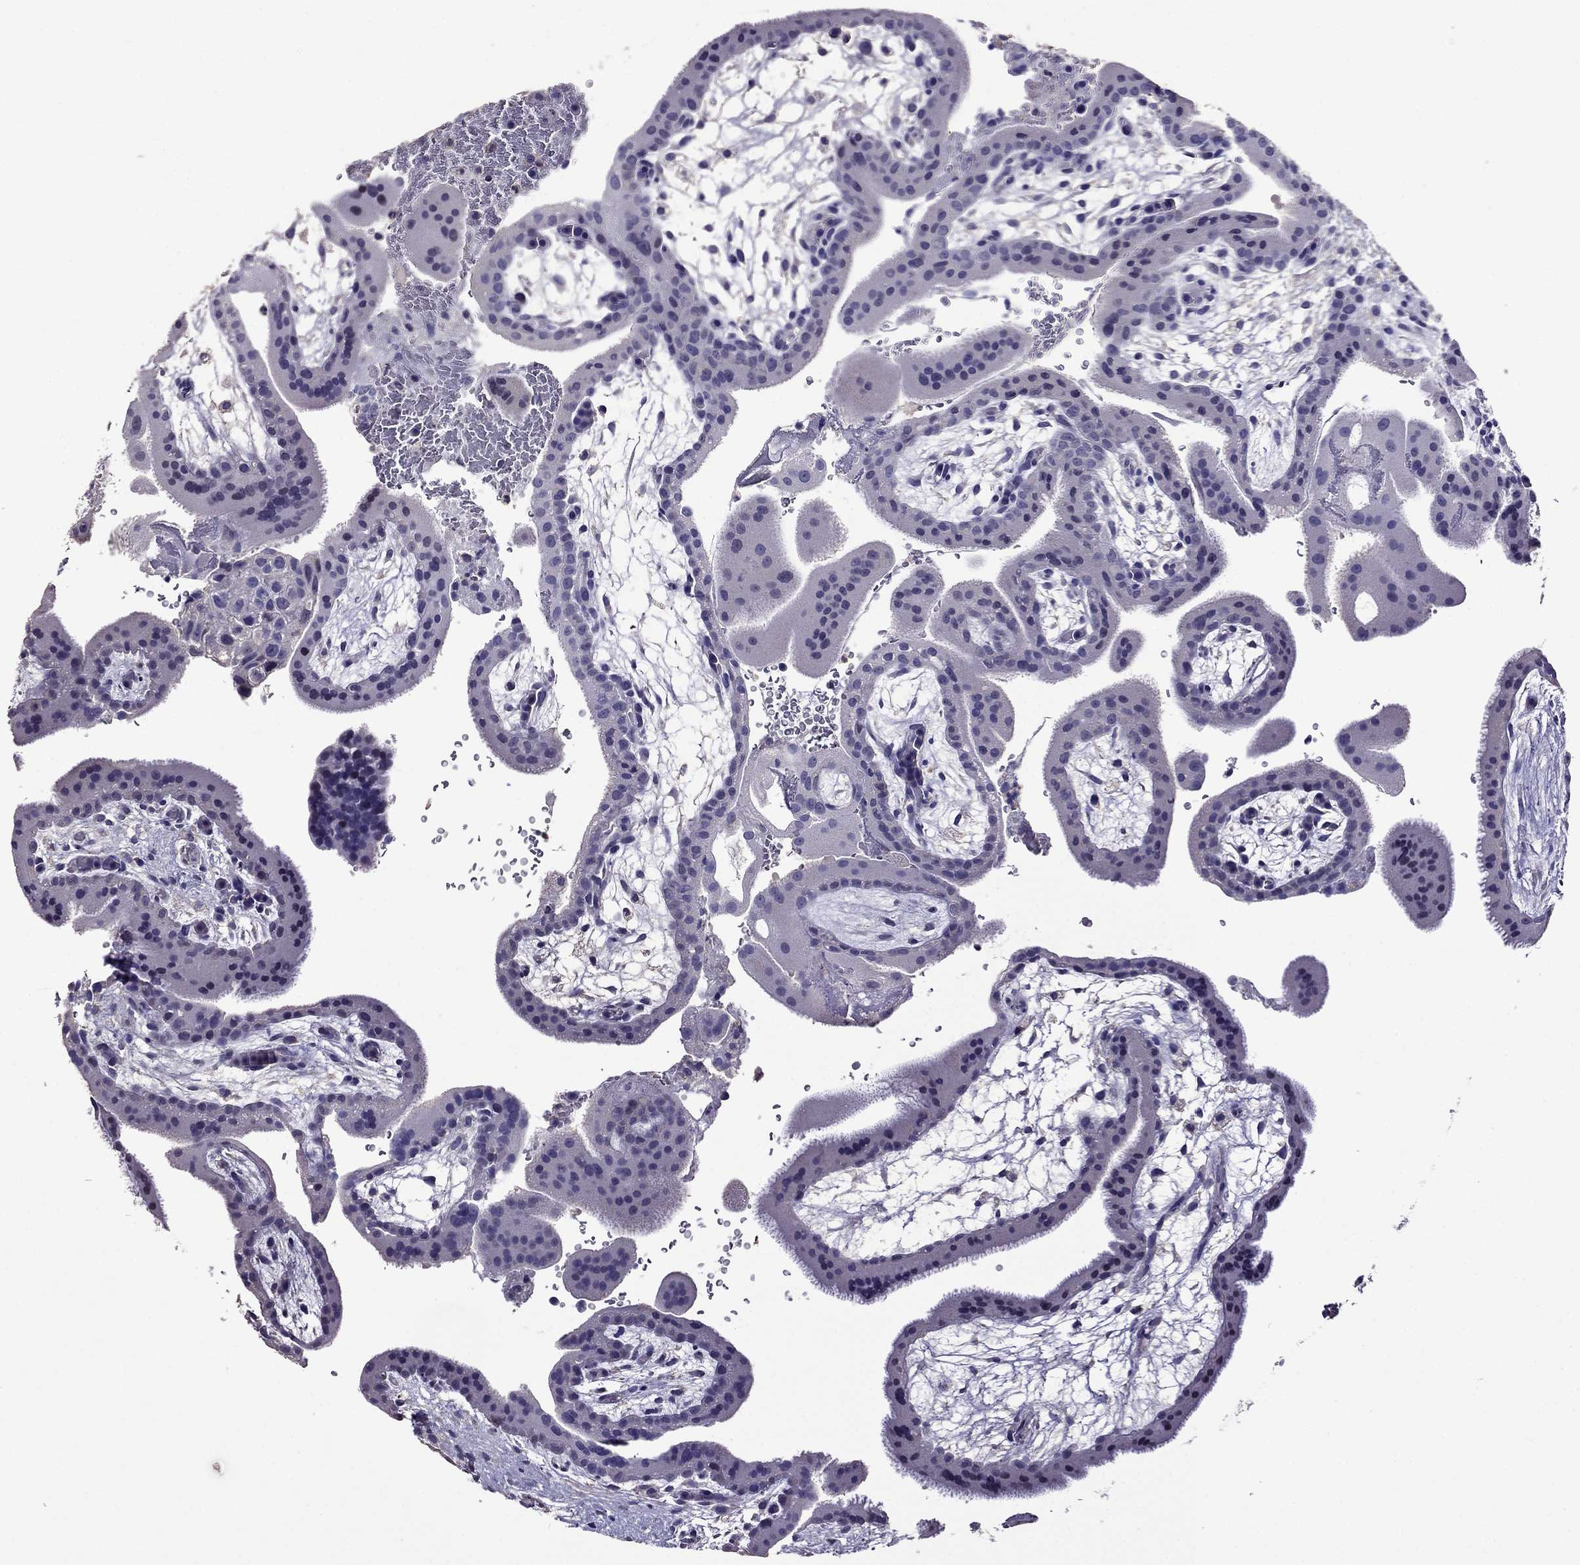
{"staining": {"intensity": "negative", "quantity": "none", "location": "none"}, "tissue": "placenta", "cell_type": "Decidual cells", "image_type": "normal", "snomed": [{"axis": "morphology", "description": "Normal tissue, NOS"}, {"axis": "topography", "description": "Placenta"}], "caption": "Immunohistochemistry of unremarkable placenta demonstrates no positivity in decidual cells.", "gene": "NKX3", "patient": {"sex": "female", "age": 19}}